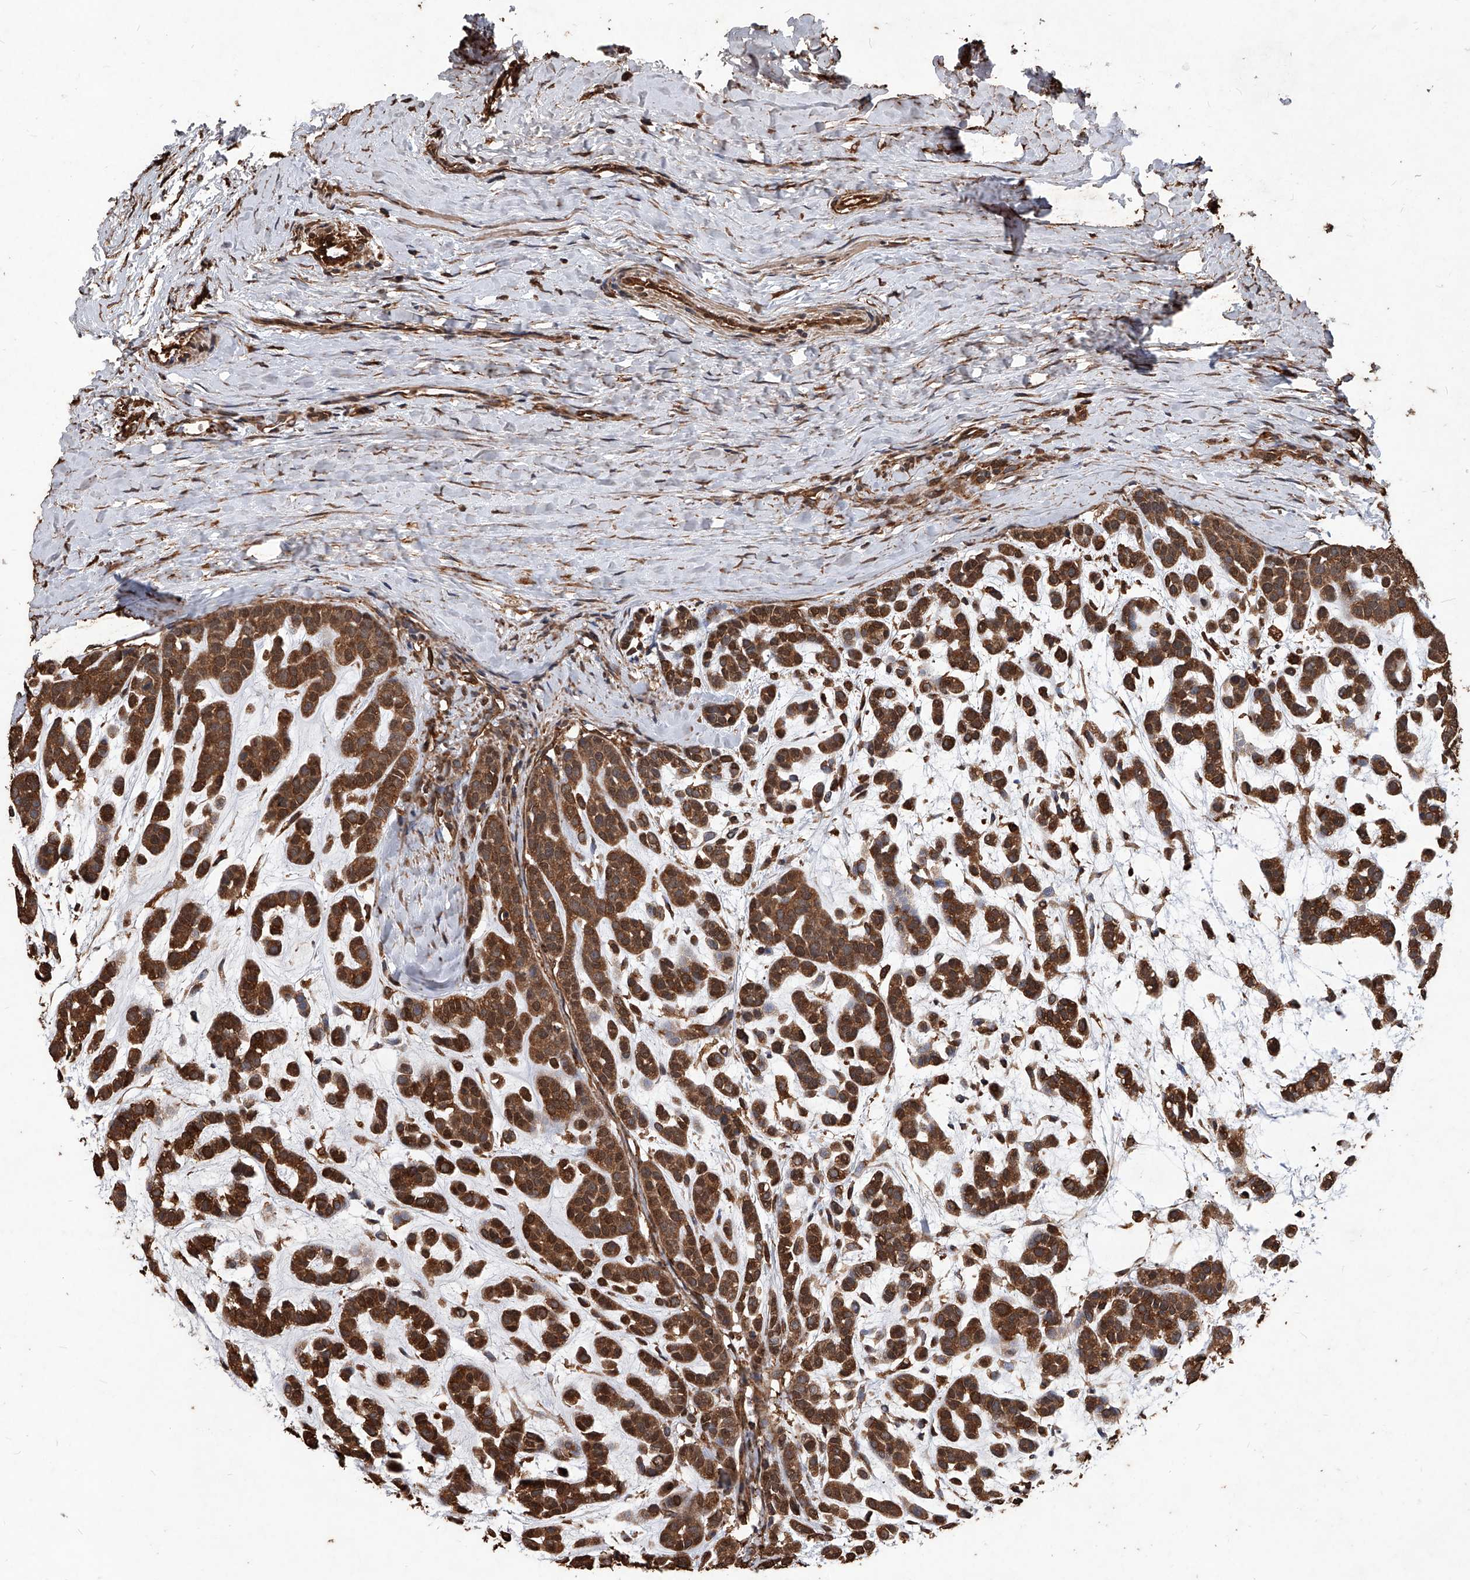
{"staining": {"intensity": "moderate", "quantity": ">75%", "location": "cytoplasmic/membranous"}, "tissue": "head and neck cancer", "cell_type": "Tumor cells", "image_type": "cancer", "snomed": [{"axis": "morphology", "description": "Adenocarcinoma, NOS"}, {"axis": "morphology", "description": "Adenoma, NOS"}, {"axis": "topography", "description": "Head-Neck"}], "caption": "Immunohistochemical staining of head and neck cancer demonstrates moderate cytoplasmic/membranous protein positivity in about >75% of tumor cells. The protein of interest is shown in brown color, while the nuclei are stained blue.", "gene": "UCP2", "patient": {"sex": "female", "age": 55}}